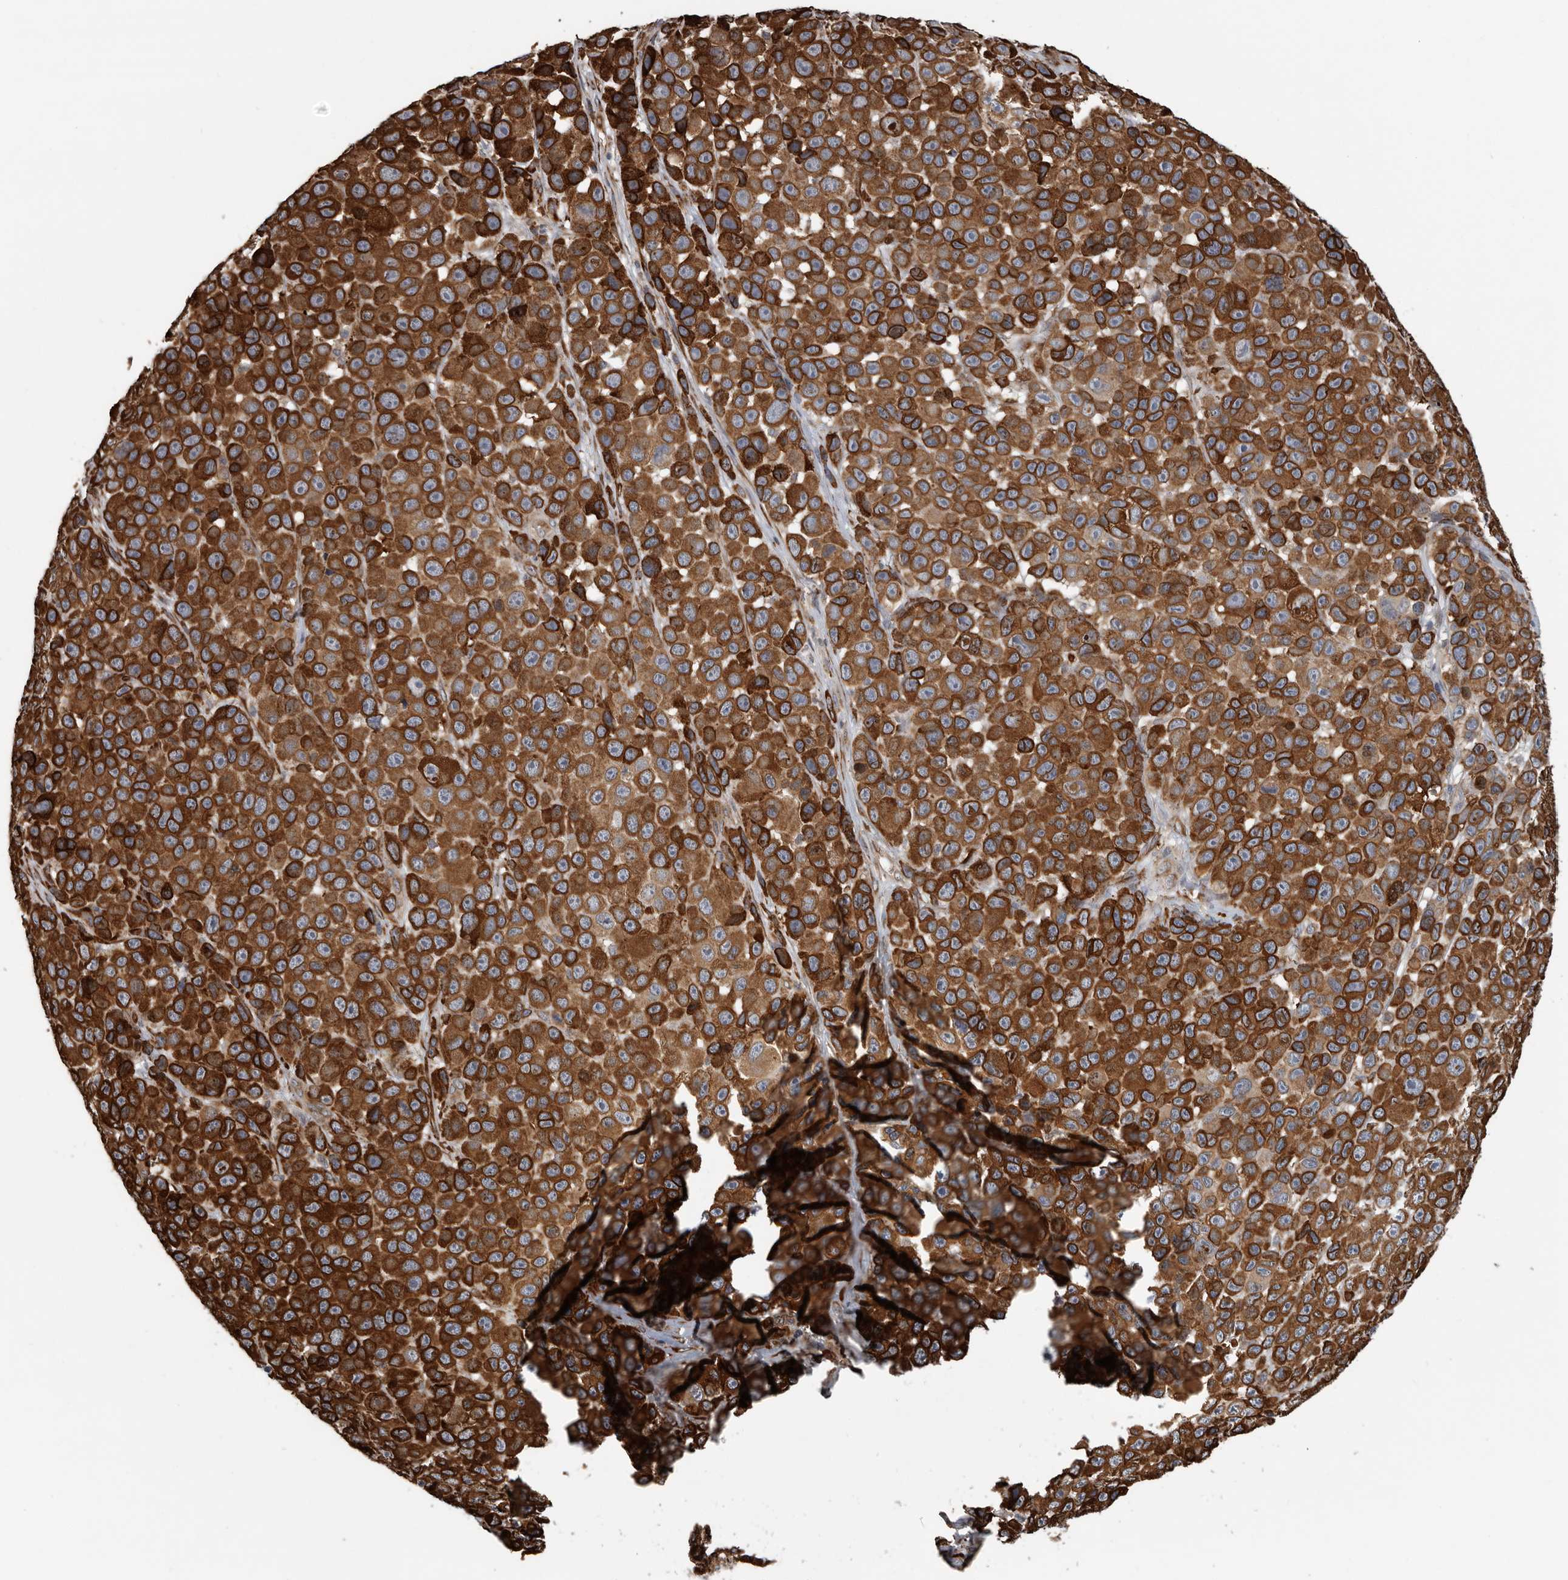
{"staining": {"intensity": "strong", "quantity": ">75%", "location": "cytoplasmic/membranous"}, "tissue": "melanoma", "cell_type": "Tumor cells", "image_type": "cancer", "snomed": [{"axis": "morphology", "description": "Malignant melanoma, NOS"}, {"axis": "topography", "description": "Skin"}], "caption": "Approximately >75% of tumor cells in malignant melanoma reveal strong cytoplasmic/membranous protein staining as visualized by brown immunohistochemical staining.", "gene": "CEP350", "patient": {"sex": "male", "age": 53}}